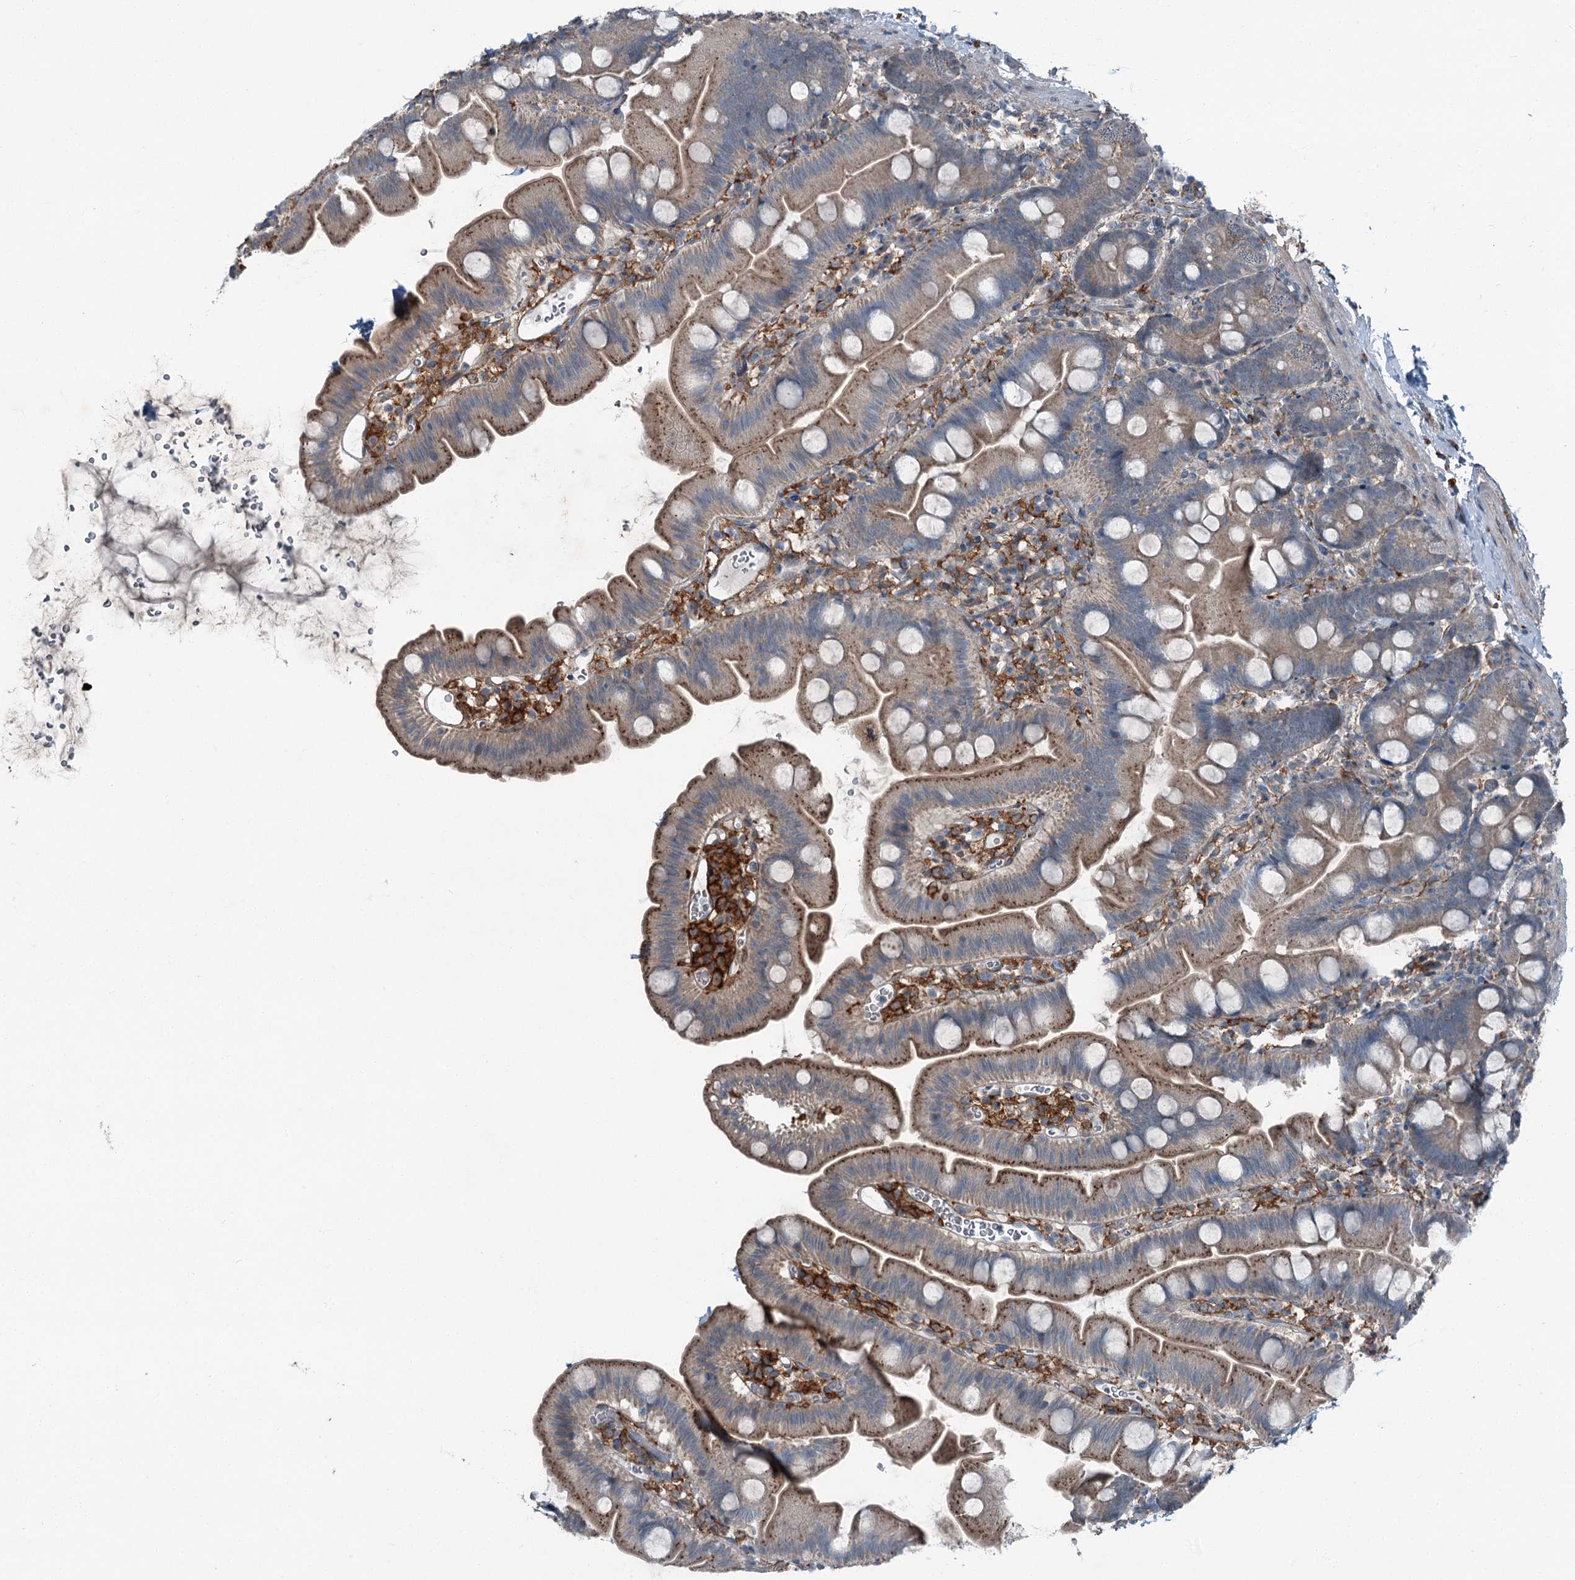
{"staining": {"intensity": "moderate", "quantity": ">75%", "location": "cytoplasmic/membranous"}, "tissue": "small intestine", "cell_type": "Glandular cells", "image_type": "normal", "snomed": [{"axis": "morphology", "description": "Normal tissue, NOS"}, {"axis": "topography", "description": "Small intestine"}], "caption": "This is a photomicrograph of IHC staining of benign small intestine, which shows moderate positivity in the cytoplasmic/membranous of glandular cells.", "gene": "AXL", "patient": {"sex": "female", "age": 68}}